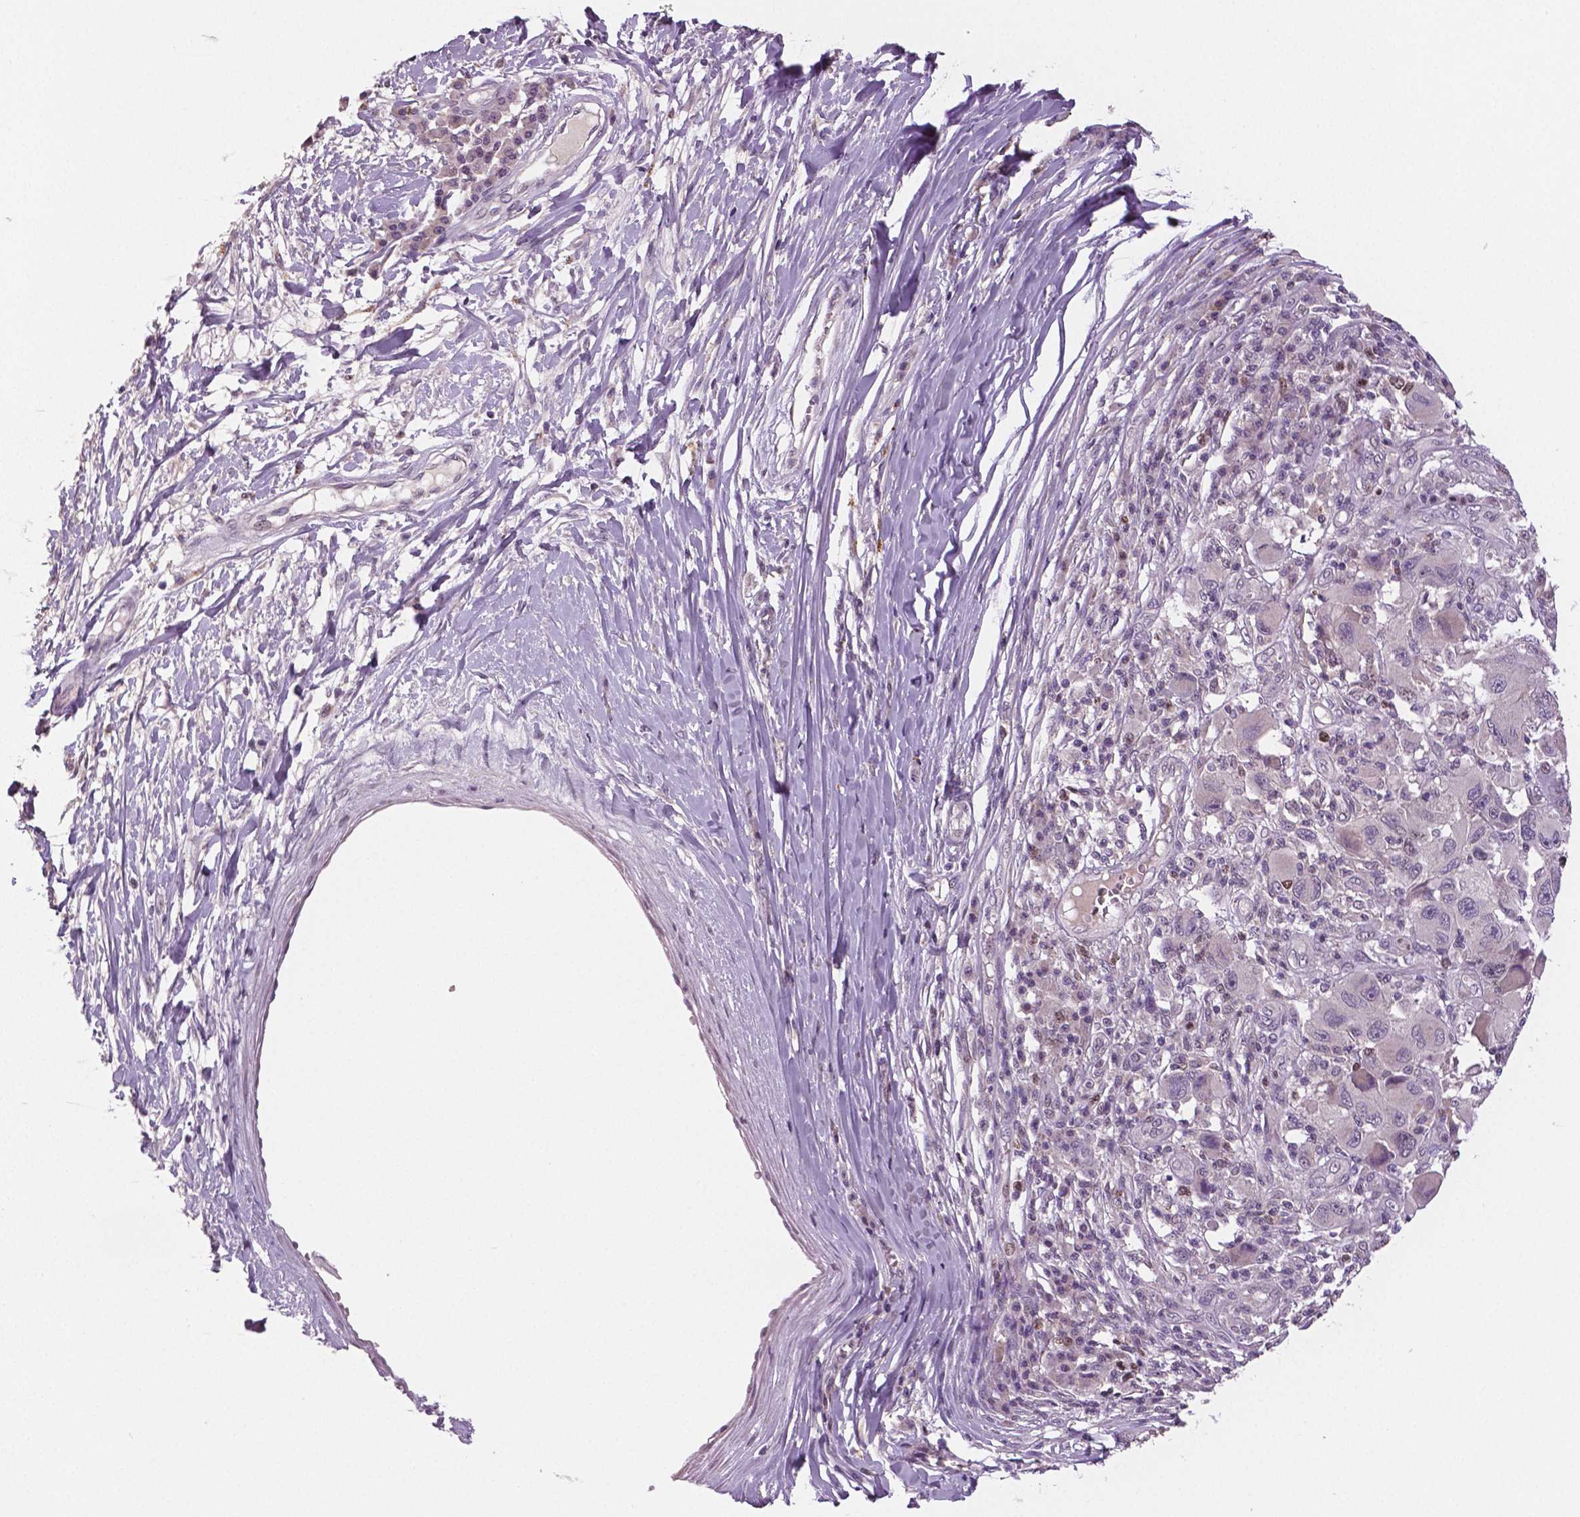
{"staining": {"intensity": "negative", "quantity": "none", "location": "none"}, "tissue": "melanoma", "cell_type": "Tumor cells", "image_type": "cancer", "snomed": [{"axis": "morphology", "description": "Malignant melanoma, NOS"}, {"axis": "topography", "description": "Skin"}], "caption": "DAB immunohistochemical staining of melanoma shows no significant staining in tumor cells.", "gene": "MKI67", "patient": {"sex": "male", "age": 53}}